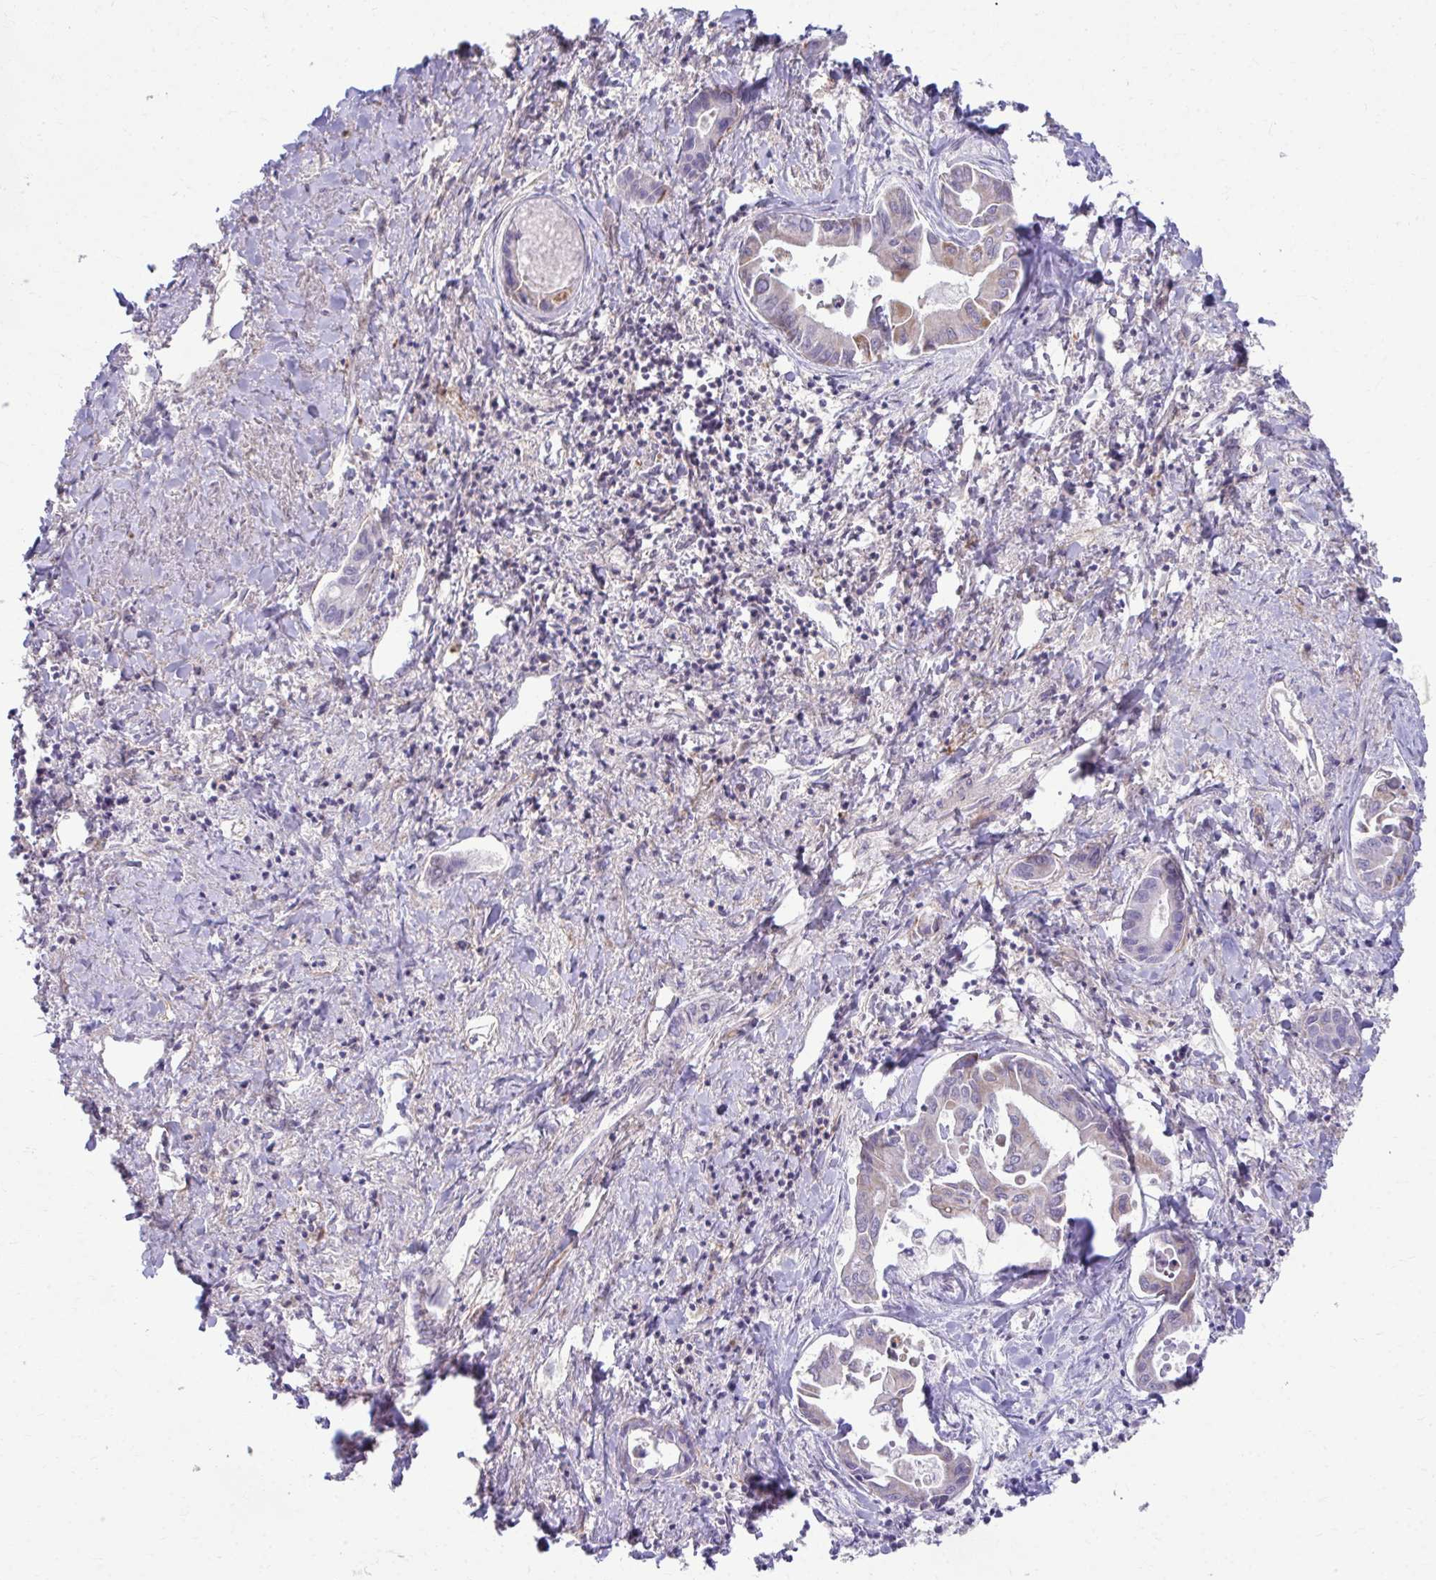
{"staining": {"intensity": "negative", "quantity": "none", "location": "none"}, "tissue": "liver cancer", "cell_type": "Tumor cells", "image_type": "cancer", "snomed": [{"axis": "morphology", "description": "Cholangiocarcinoma"}, {"axis": "topography", "description": "Liver"}], "caption": "Immunohistochemistry histopathology image of liver cholangiocarcinoma stained for a protein (brown), which demonstrates no expression in tumor cells.", "gene": "C16orf54", "patient": {"sex": "male", "age": 66}}